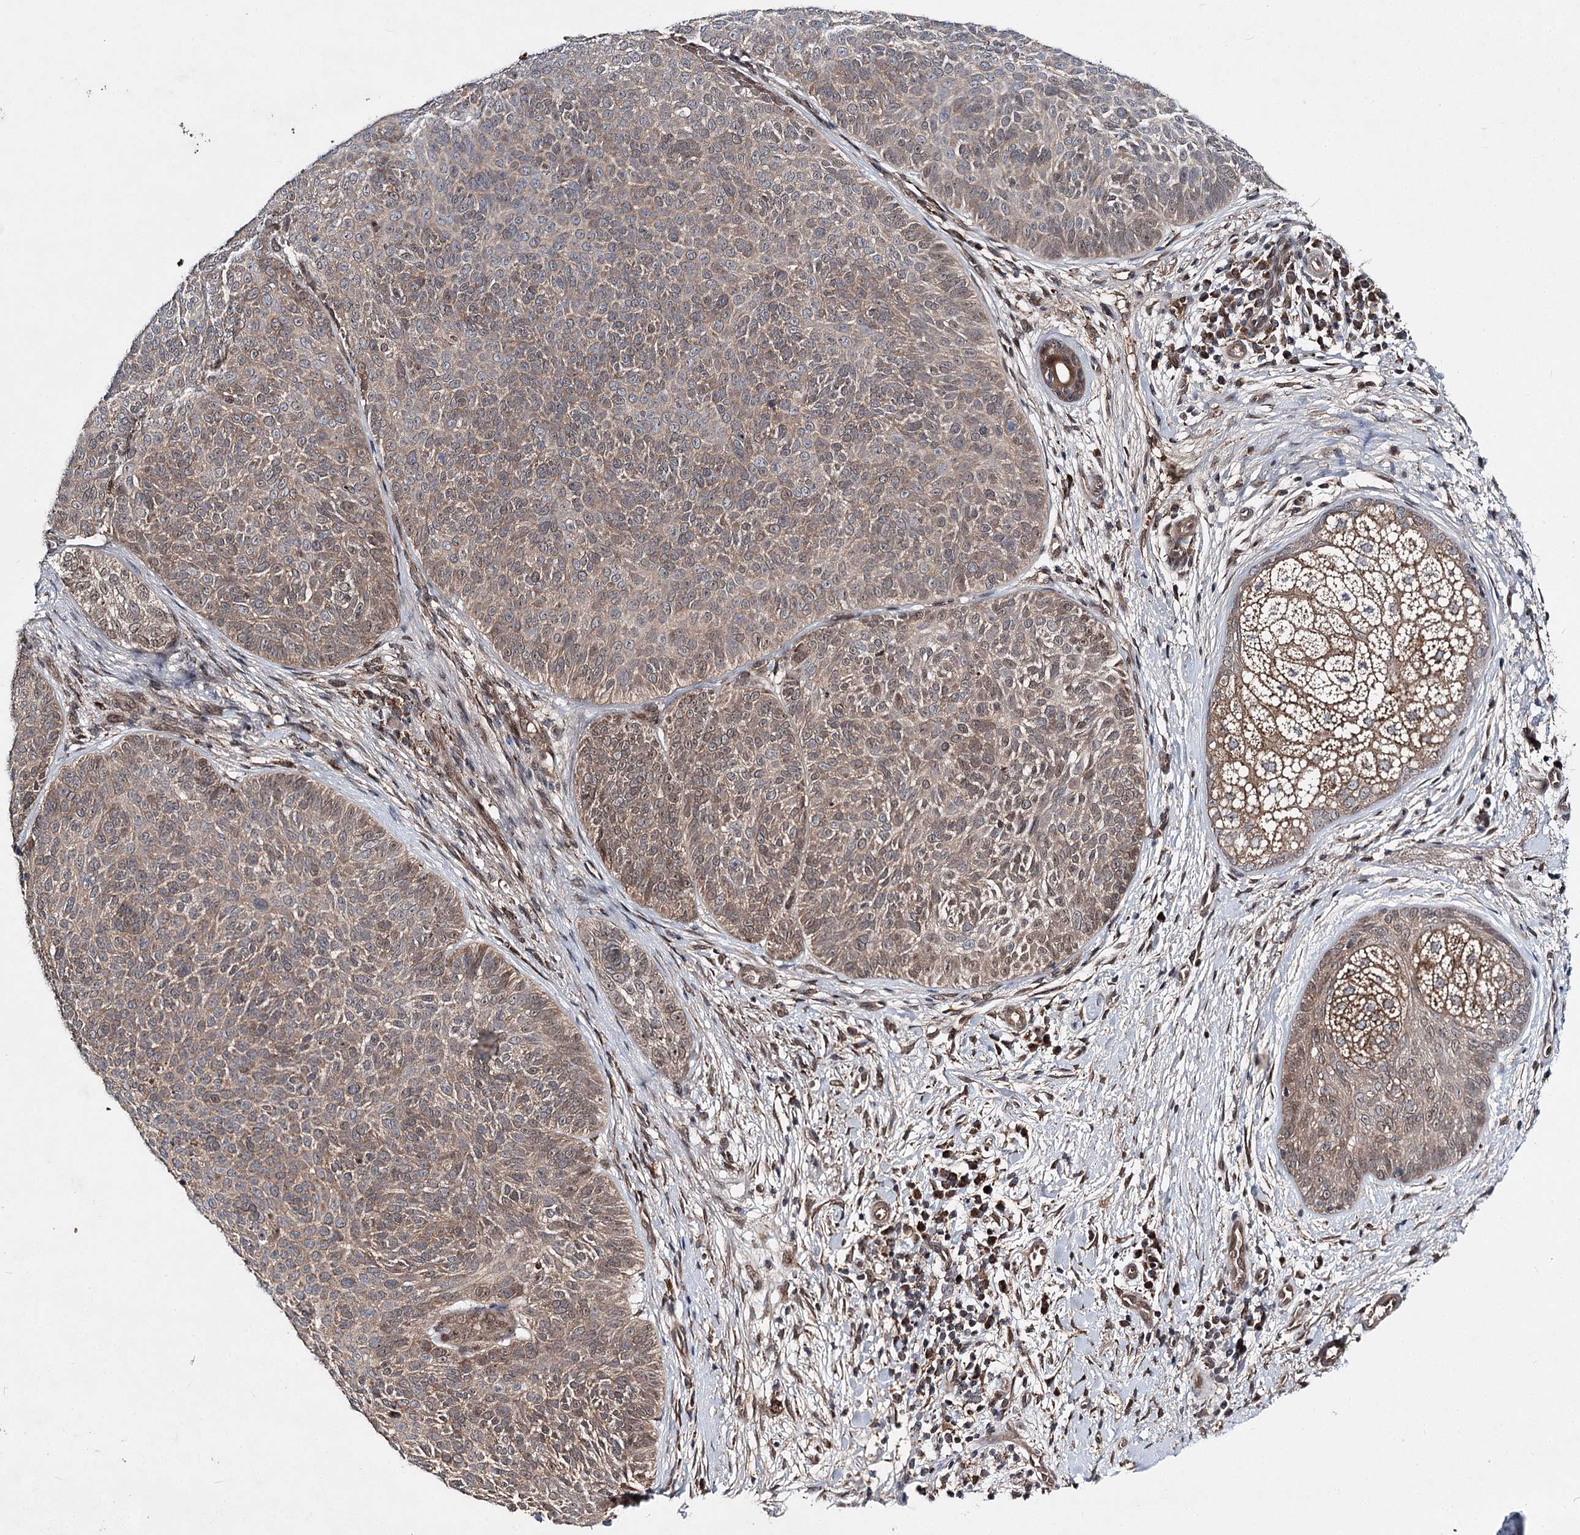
{"staining": {"intensity": "weak", "quantity": "25%-75%", "location": "cytoplasmic/membranous"}, "tissue": "skin cancer", "cell_type": "Tumor cells", "image_type": "cancer", "snomed": [{"axis": "morphology", "description": "Basal cell carcinoma"}, {"axis": "topography", "description": "Skin"}], "caption": "Skin basal cell carcinoma tissue displays weak cytoplasmic/membranous expression in about 25%-75% of tumor cells", "gene": "MSANTD2", "patient": {"sex": "male", "age": 85}}